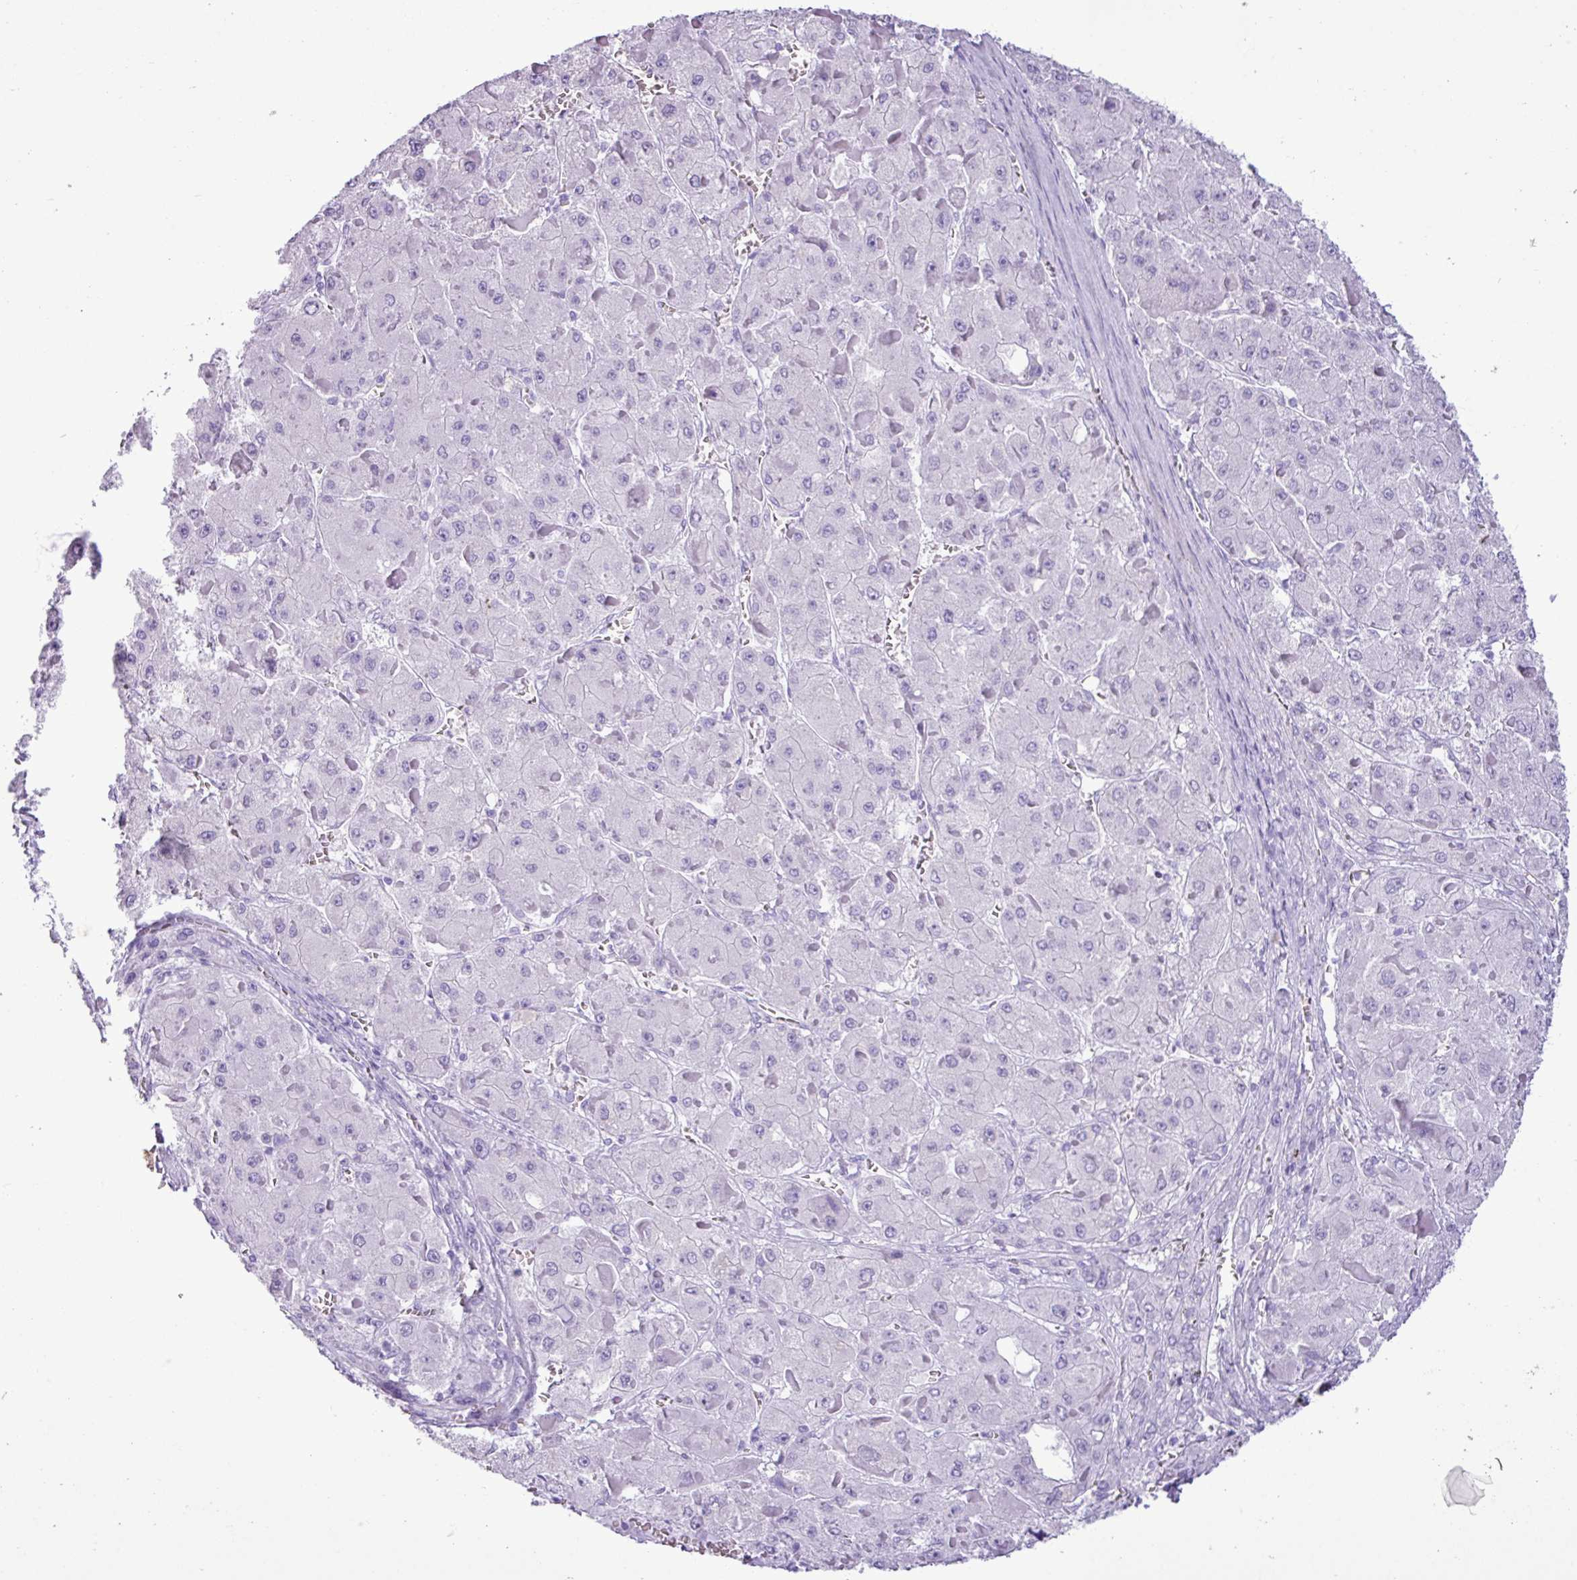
{"staining": {"intensity": "negative", "quantity": "none", "location": "none"}, "tissue": "liver cancer", "cell_type": "Tumor cells", "image_type": "cancer", "snomed": [{"axis": "morphology", "description": "Carcinoma, Hepatocellular, NOS"}, {"axis": "topography", "description": "Liver"}], "caption": "Tumor cells are negative for protein expression in human liver hepatocellular carcinoma.", "gene": "ZSCAN5A", "patient": {"sex": "female", "age": 73}}